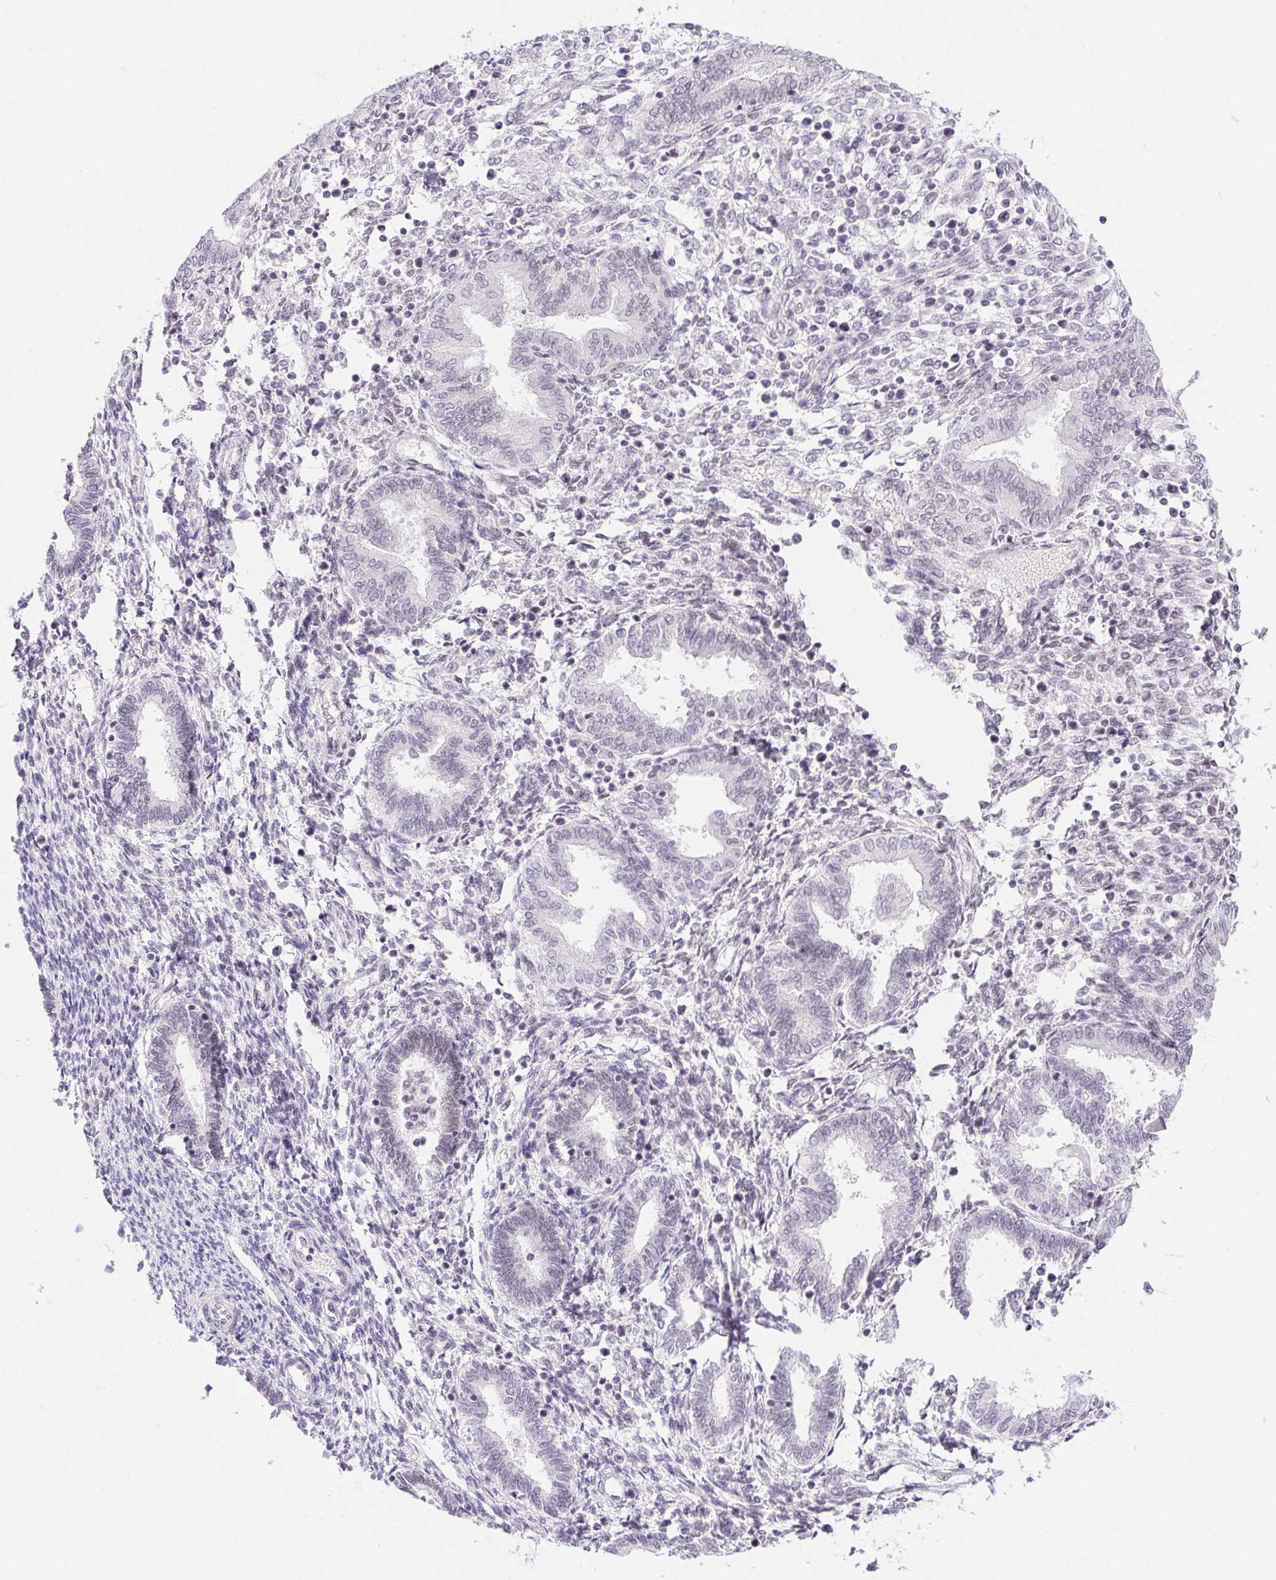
{"staining": {"intensity": "negative", "quantity": "none", "location": "none"}, "tissue": "endometrium", "cell_type": "Cells in endometrial stroma", "image_type": "normal", "snomed": [{"axis": "morphology", "description": "Normal tissue, NOS"}, {"axis": "topography", "description": "Endometrium"}], "caption": "An immunohistochemistry histopathology image of unremarkable endometrium is shown. There is no staining in cells in endometrial stroma of endometrium.", "gene": "DDX17", "patient": {"sex": "female", "age": 42}}